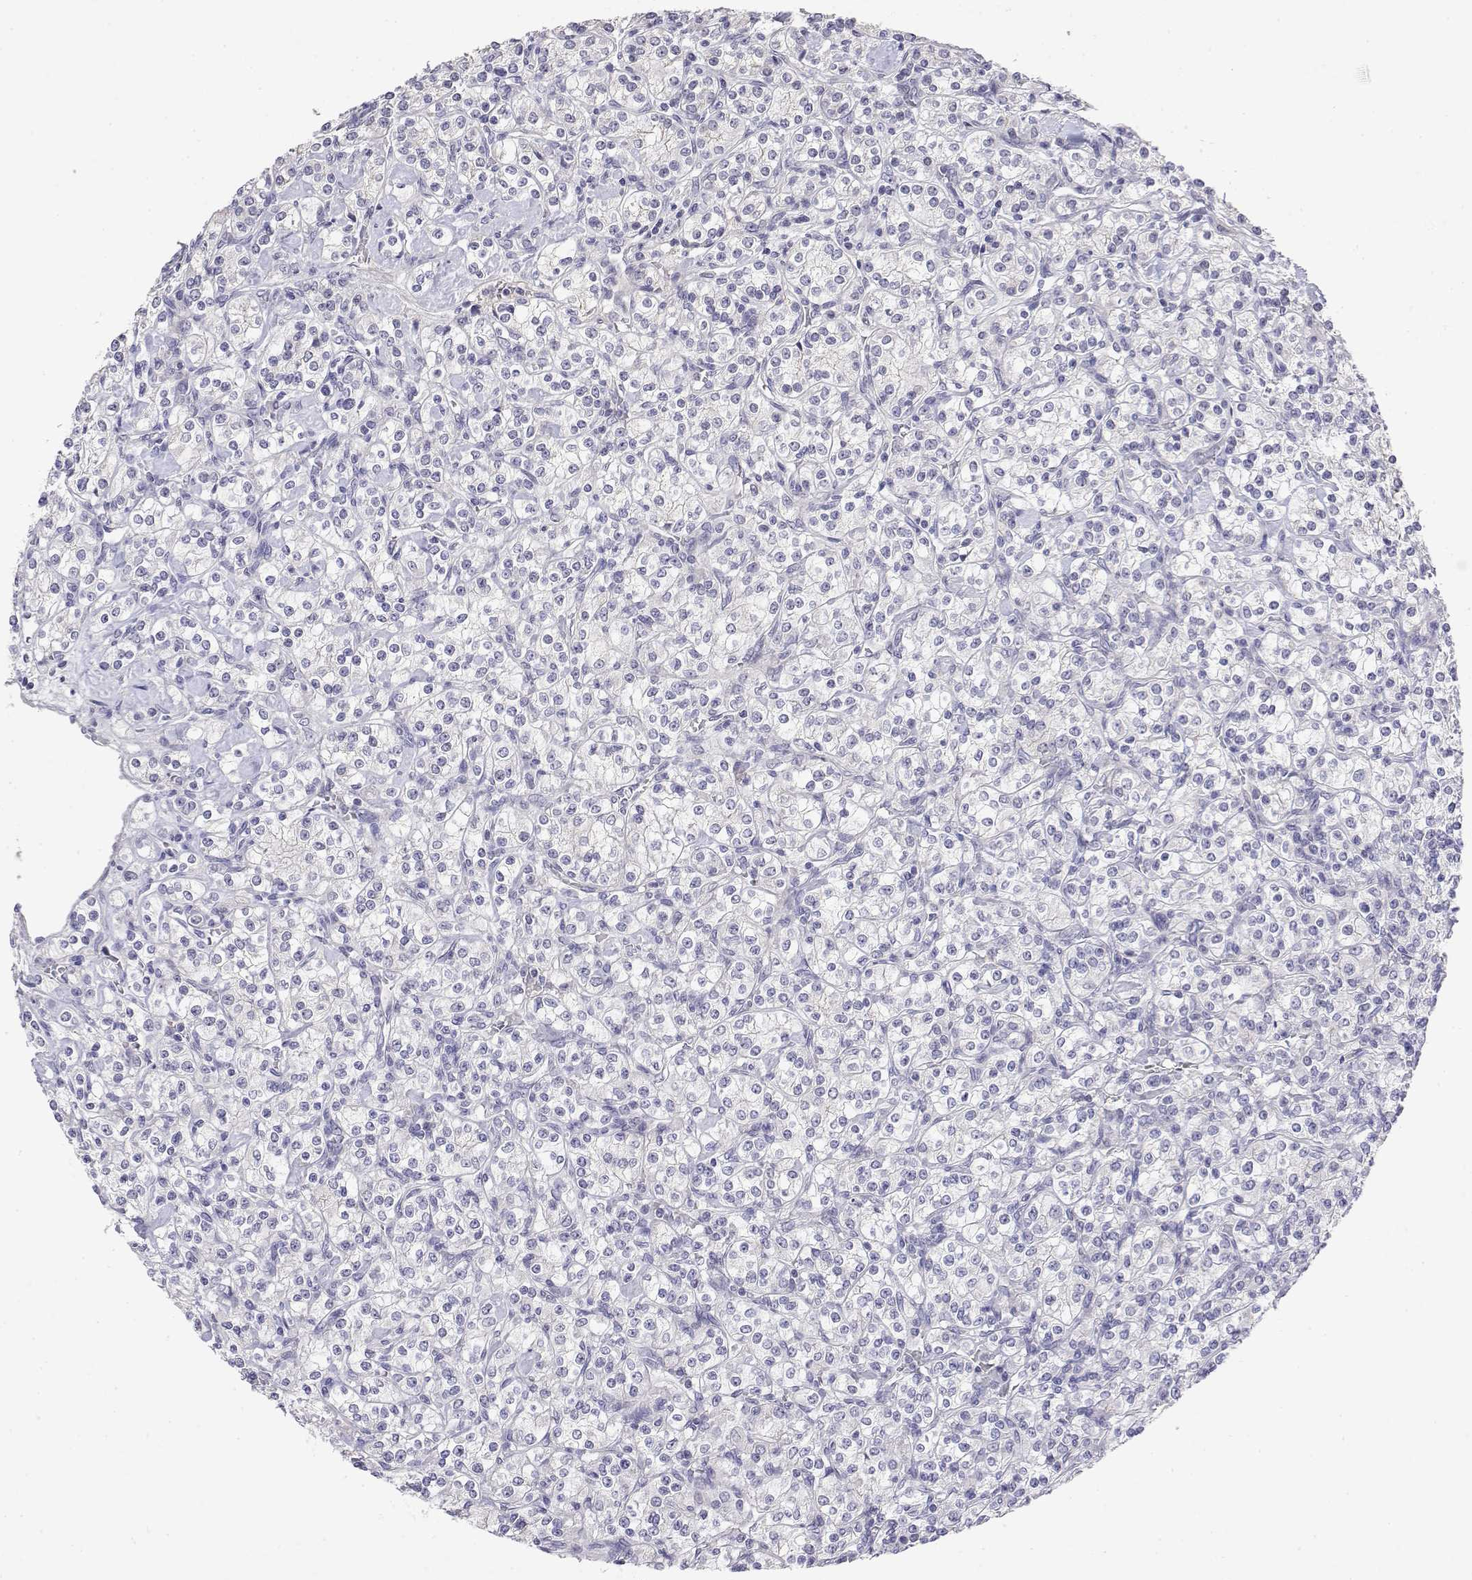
{"staining": {"intensity": "negative", "quantity": "none", "location": "none"}, "tissue": "renal cancer", "cell_type": "Tumor cells", "image_type": "cancer", "snomed": [{"axis": "morphology", "description": "Adenocarcinoma, NOS"}, {"axis": "topography", "description": "Kidney"}], "caption": "This is an IHC image of renal cancer (adenocarcinoma). There is no expression in tumor cells.", "gene": "GGACT", "patient": {"sex": "male", "age": 77}}